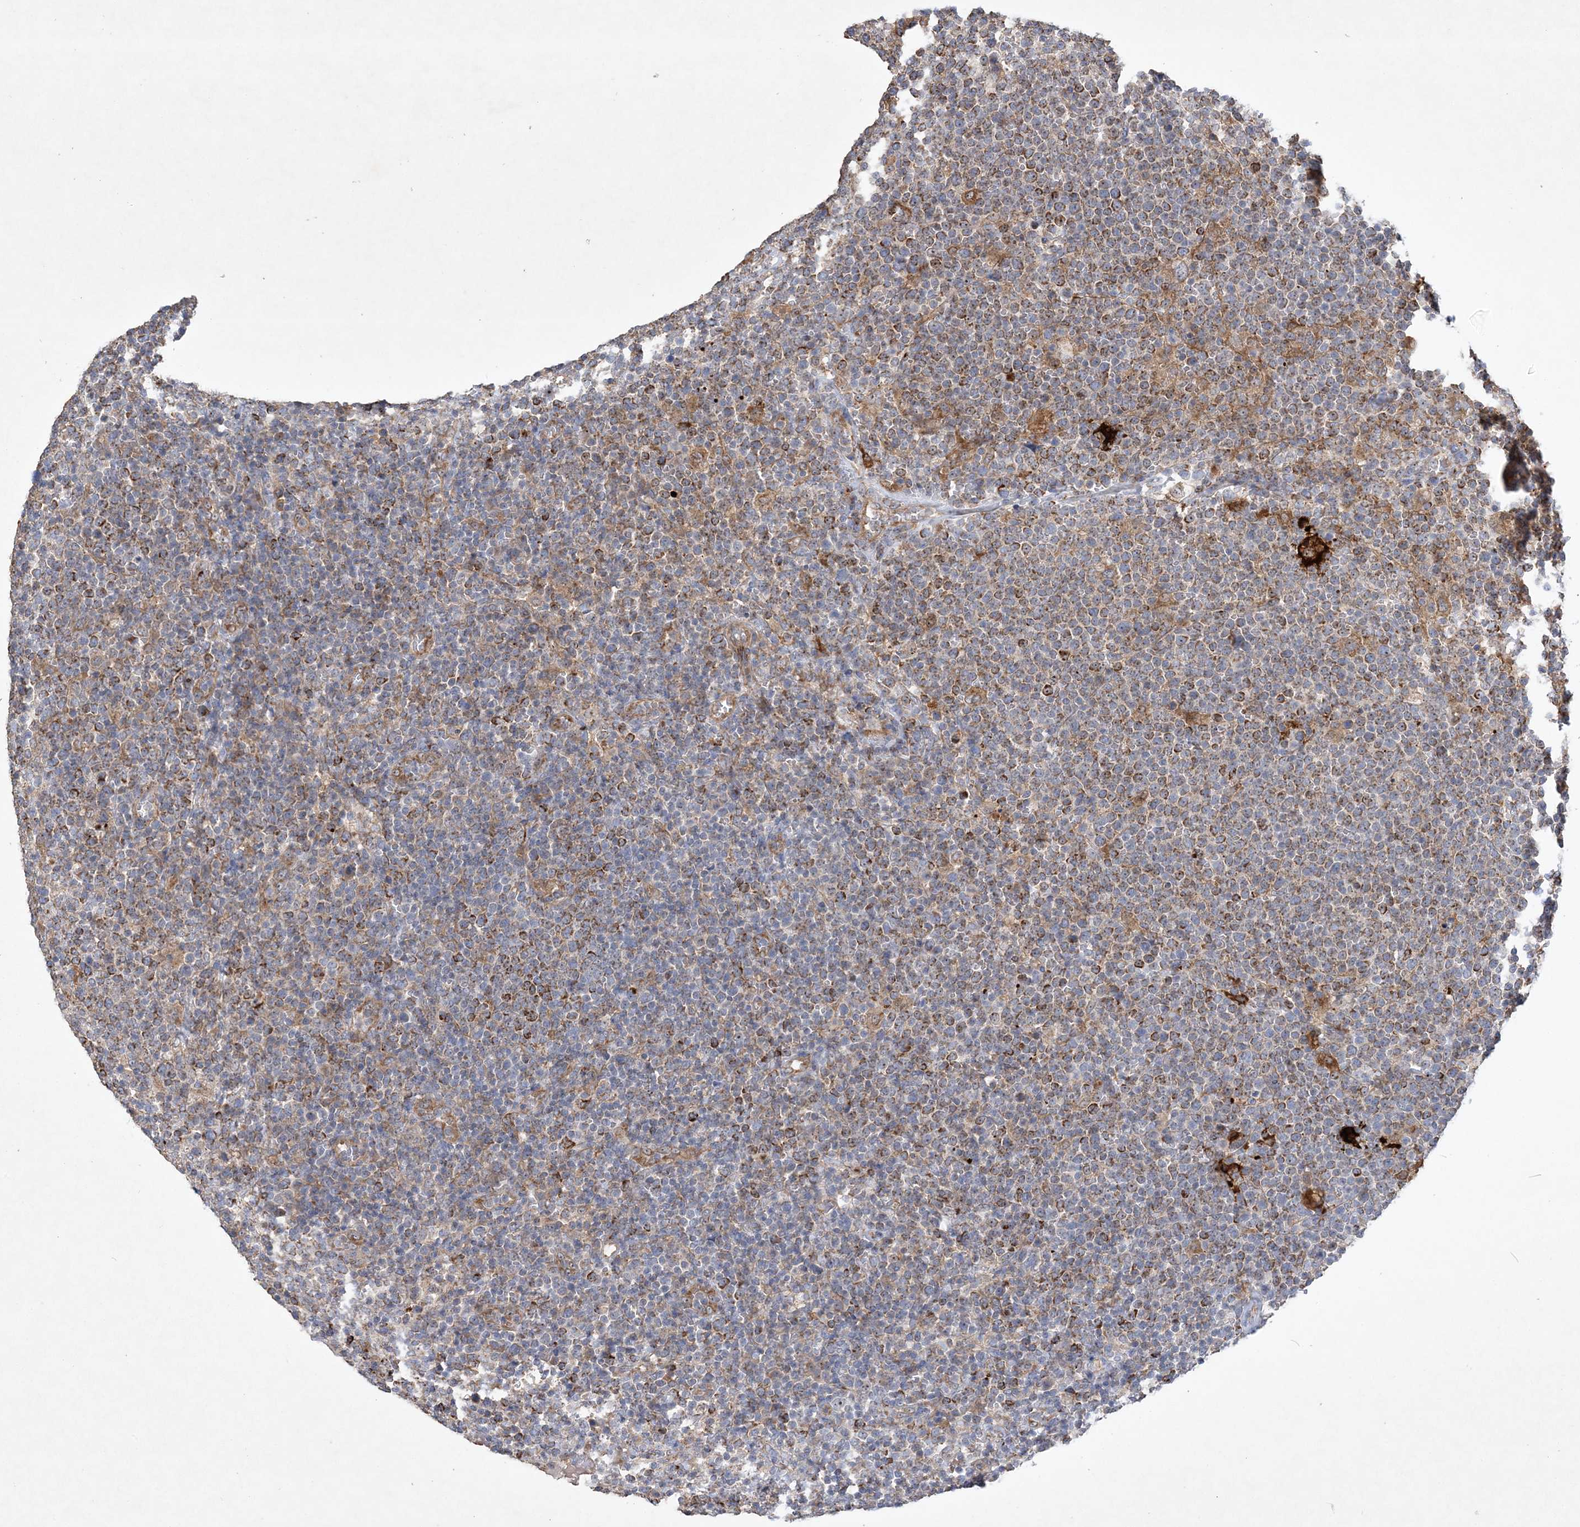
{"staining": {"intensity": "moderate", "quantity": ">75%", "location": "cytoplasmic/membranous"}, "tissue": "lymphoma", "cell_type": "Tumor cells", "image_type": "cancer", "snomed": [{"axis": "morphology", "description": "Malignant lymphoma, non-Hodgkin's type, High grade"}, {"axis": "topography", "description": "Lymph node"}], "caption": "A medium amount of moderate cytoplasmic/membranous expression is seen in about >75% of tumor cells in high-grade malignant lymphoma, non-Hodgkin's type tissue.", "gene": "FEZ2", "patient": {"sex": "male", "age": 61}}